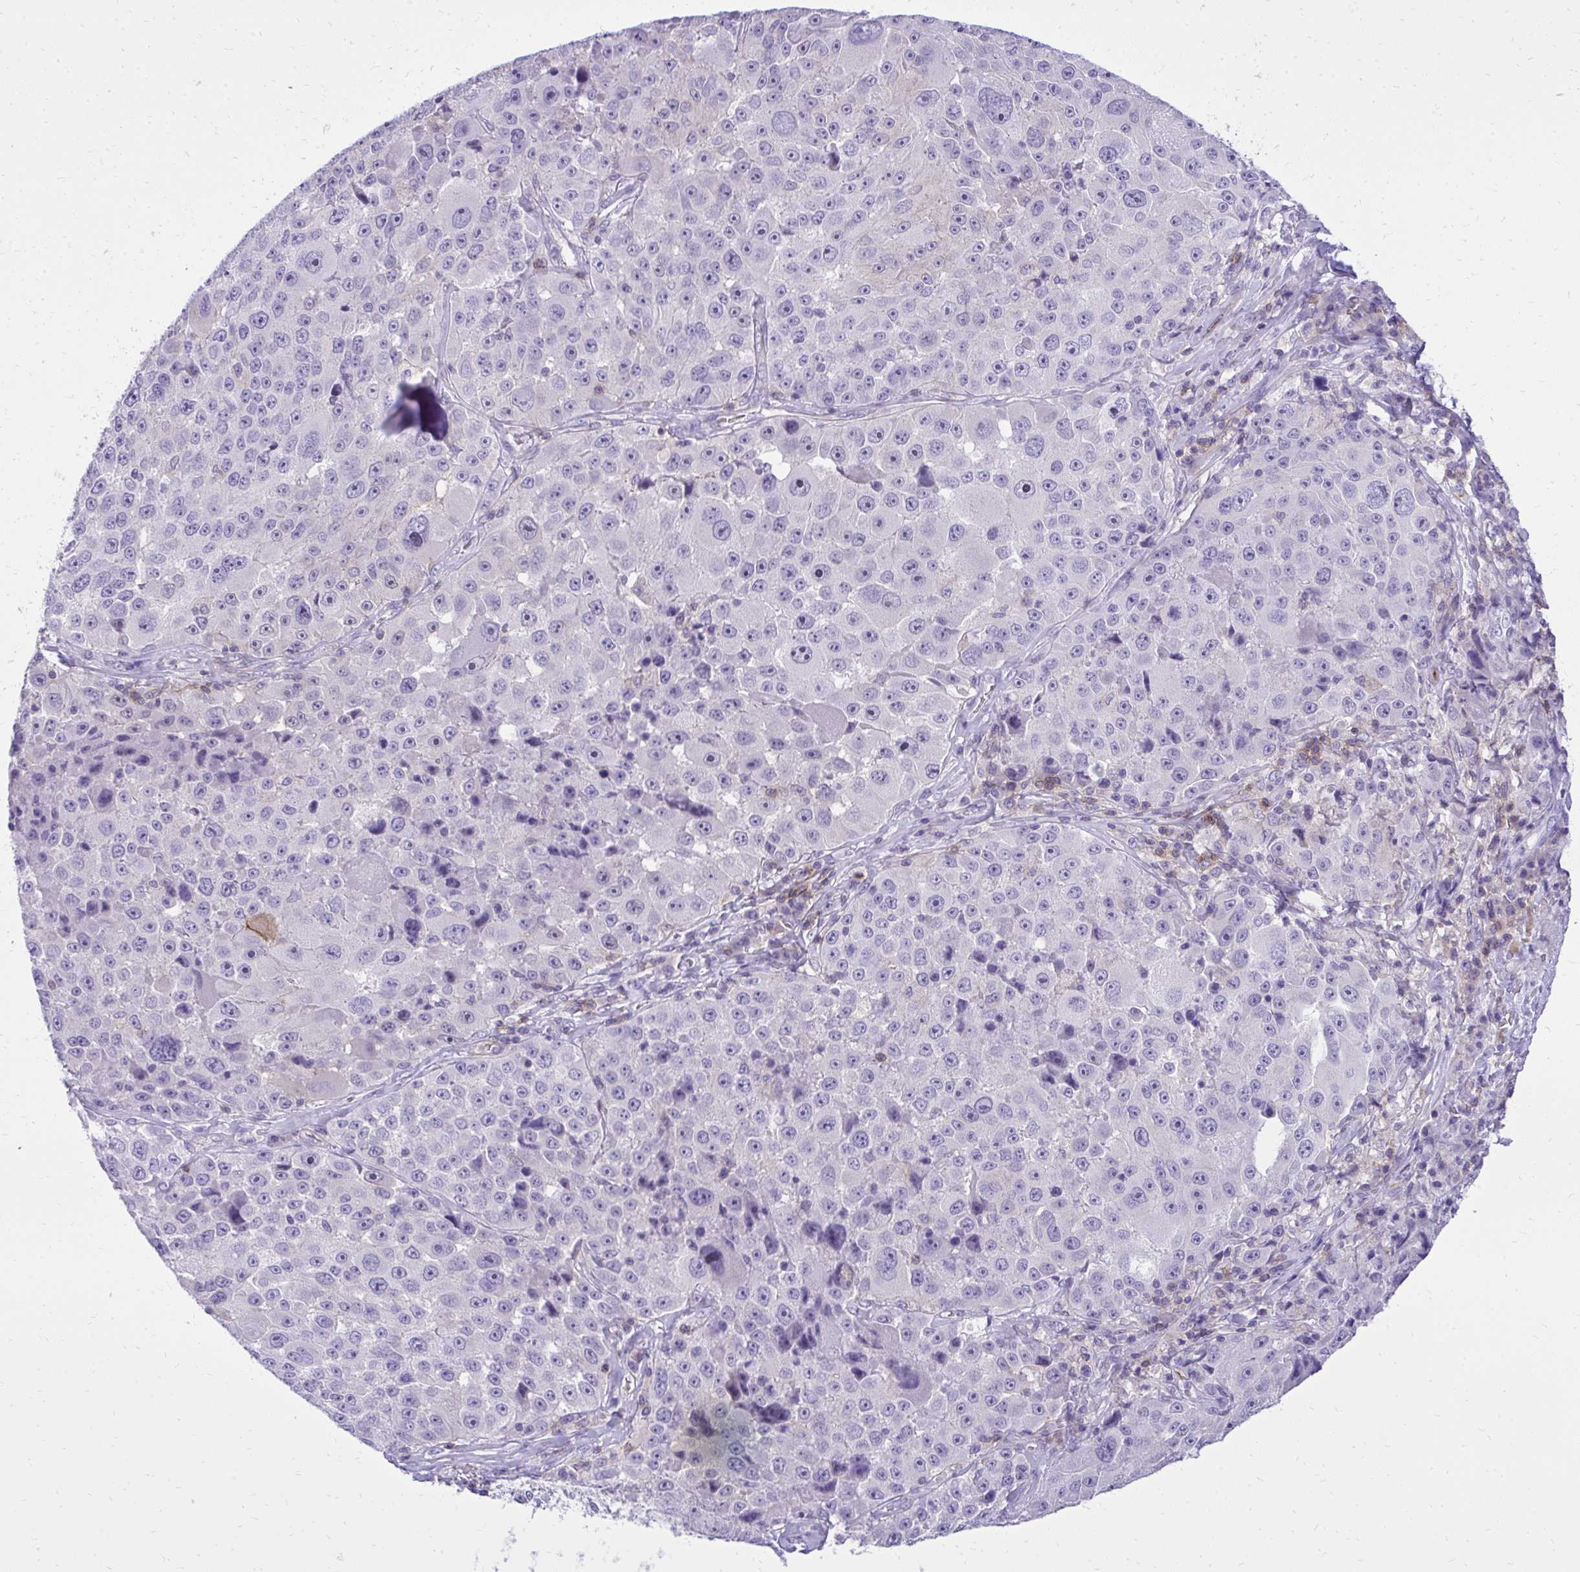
{"staining": {"intensity": "negative", "quantity": "none", "location": "none"}, "tissue": "melanoma", "cell_type": "Tumor cells", "image_type": "cancer", "snomed": [{"axis": "morphology", "description": "Malignant melanoma, Metastatic site"}, {"axis": "topography", "description": "Lymph node"}], "caption": "IHC of melanoma displays no expression in tumor cells. (Stains: DAB (3,3'-diaminobenzidine) IHC with hematoxylin counter stain, Microscopy: brightfield microscopy at high magnification).", "gene": "GPRIN3", "patient": {"sex": "male", "age": 62}}